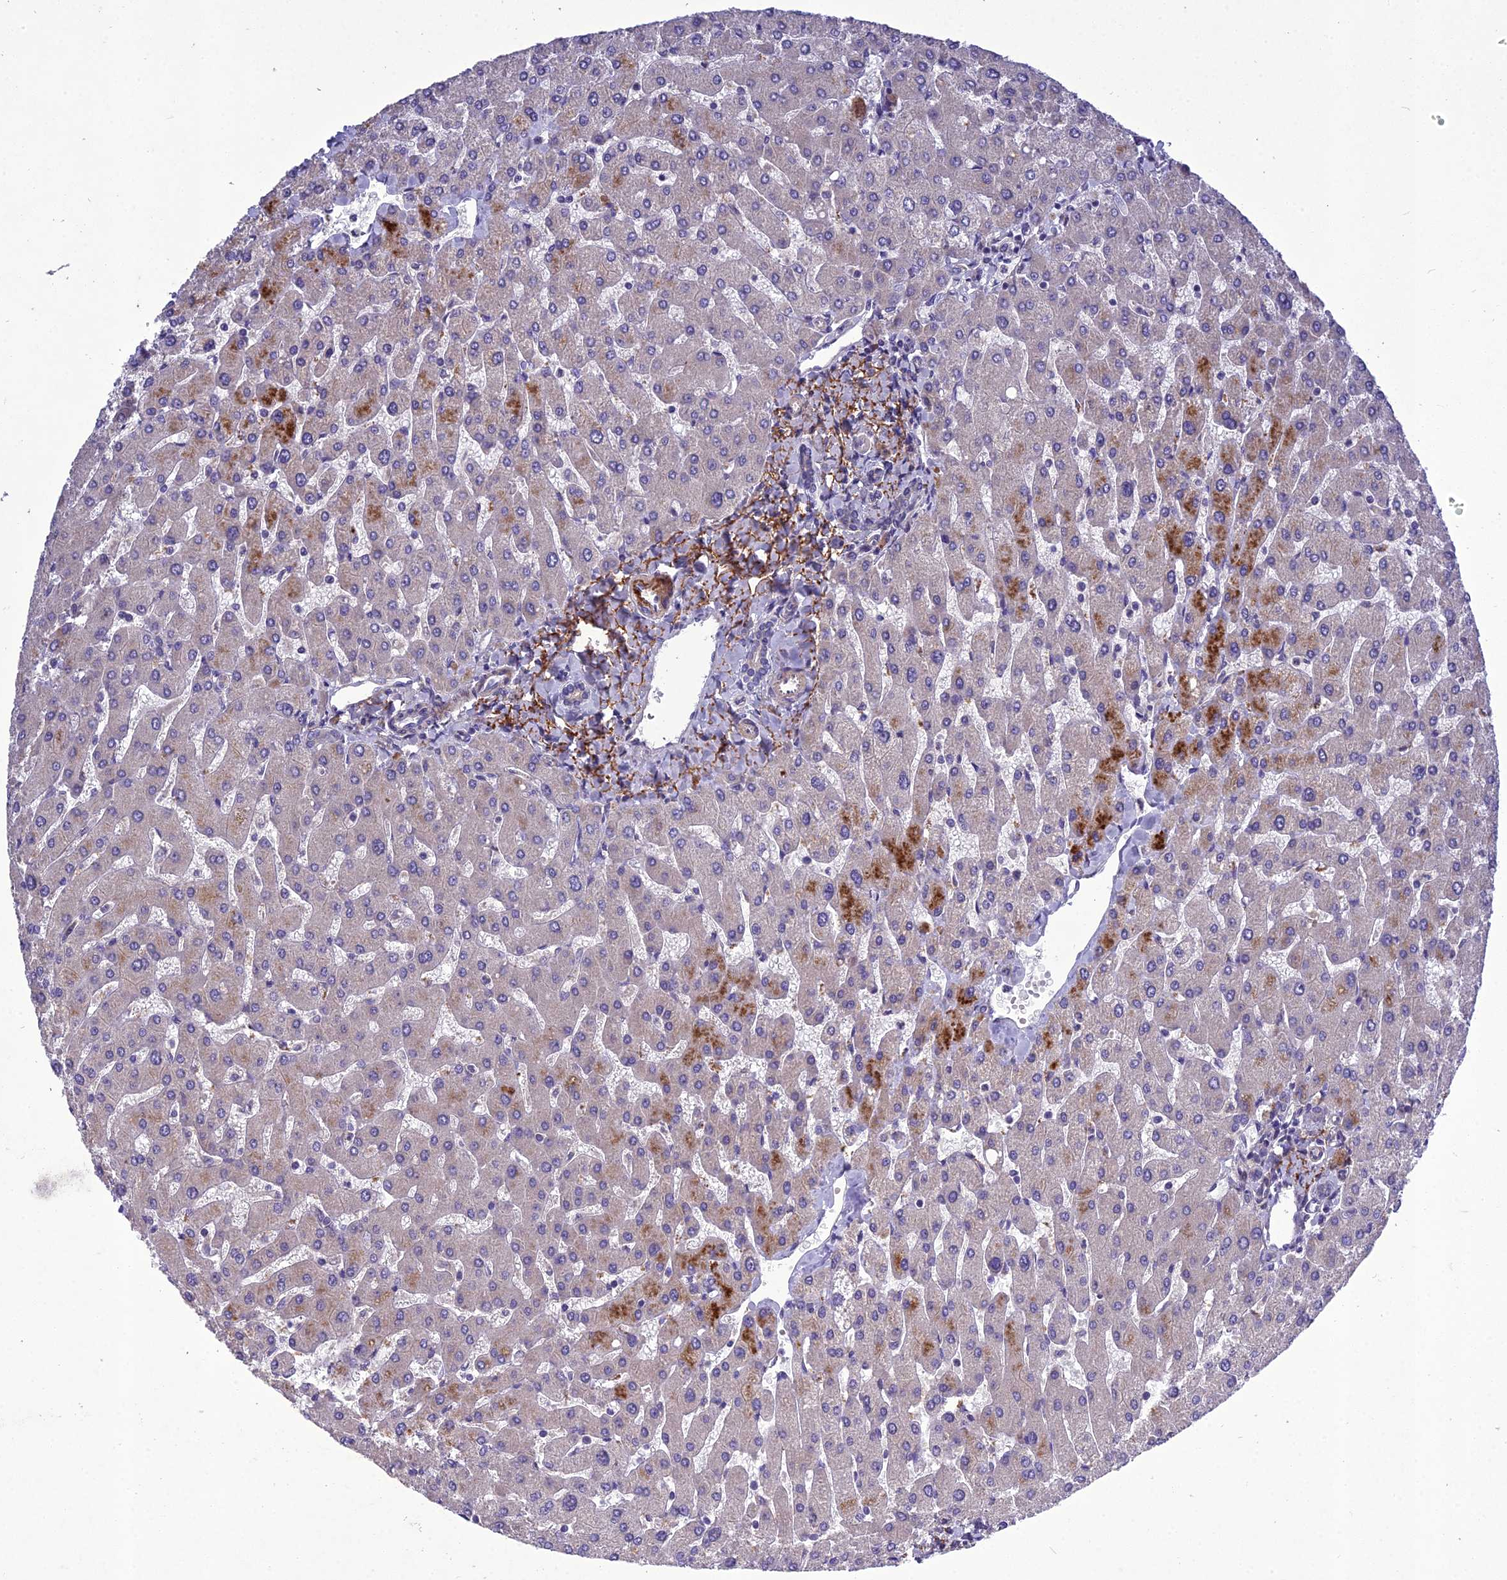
{"staining": {"intensity": "negative", "quantity": "none", "location": "none"}, "tissue": "liver", "cell_type": "Cholangiocytes", "image_type": "normal", "snomed": [{"axis": "morphology", "description": "Normal tissue, NOS"}, {"axis": "topography", "description": "Liver"}], "caption": "Protein analysis of benign liver exhibits no significant expression in cholangiocytes.", "gene": "ADIPOR2", "patient": {"sex": "male", "age": 55}}